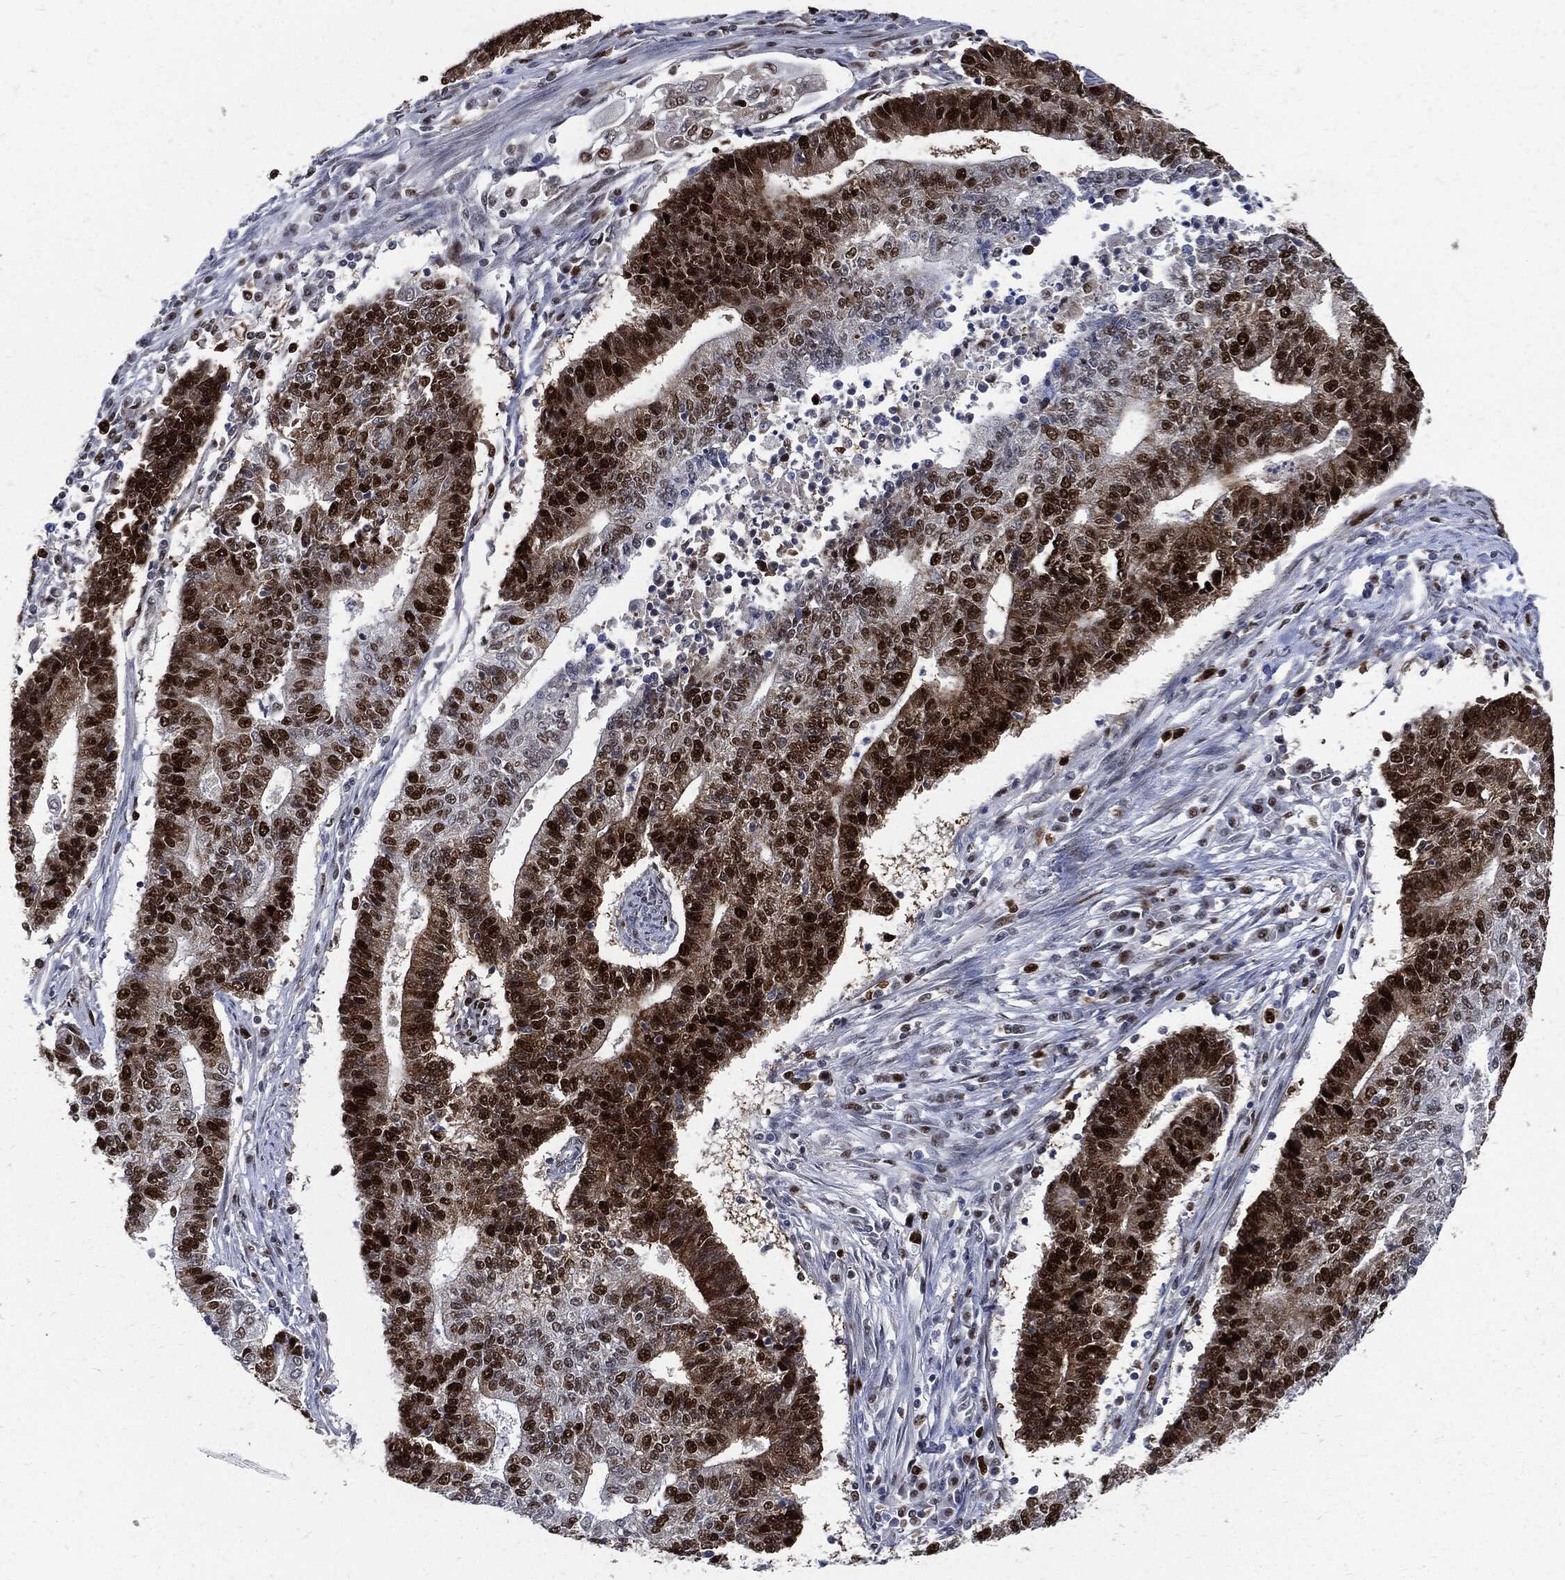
{"staining": {"intensity": "strong", "quantity": ">75%", "location": "nuclear"}, "tissue": "endometrial cancer", "cell_type": "Tumor cells", "image_type": "cancer", "snomed": [{"axis": "morphology", "description": "Adenocarcinoma, NOS"}, {"axis": "topography", "description": "Uterus"}, {"axis": "topography", "description": "Endometrium"}], "caption": "This micrograph shows endometrial cancer stained with immunohistochemistry to label a protein in brown. The nuclear of tumor cells show strong positivity for the protein. Nuclei are counter-stained blue.", "gene": "PCNA", "patient": {"sex": "female", "age": 54}}